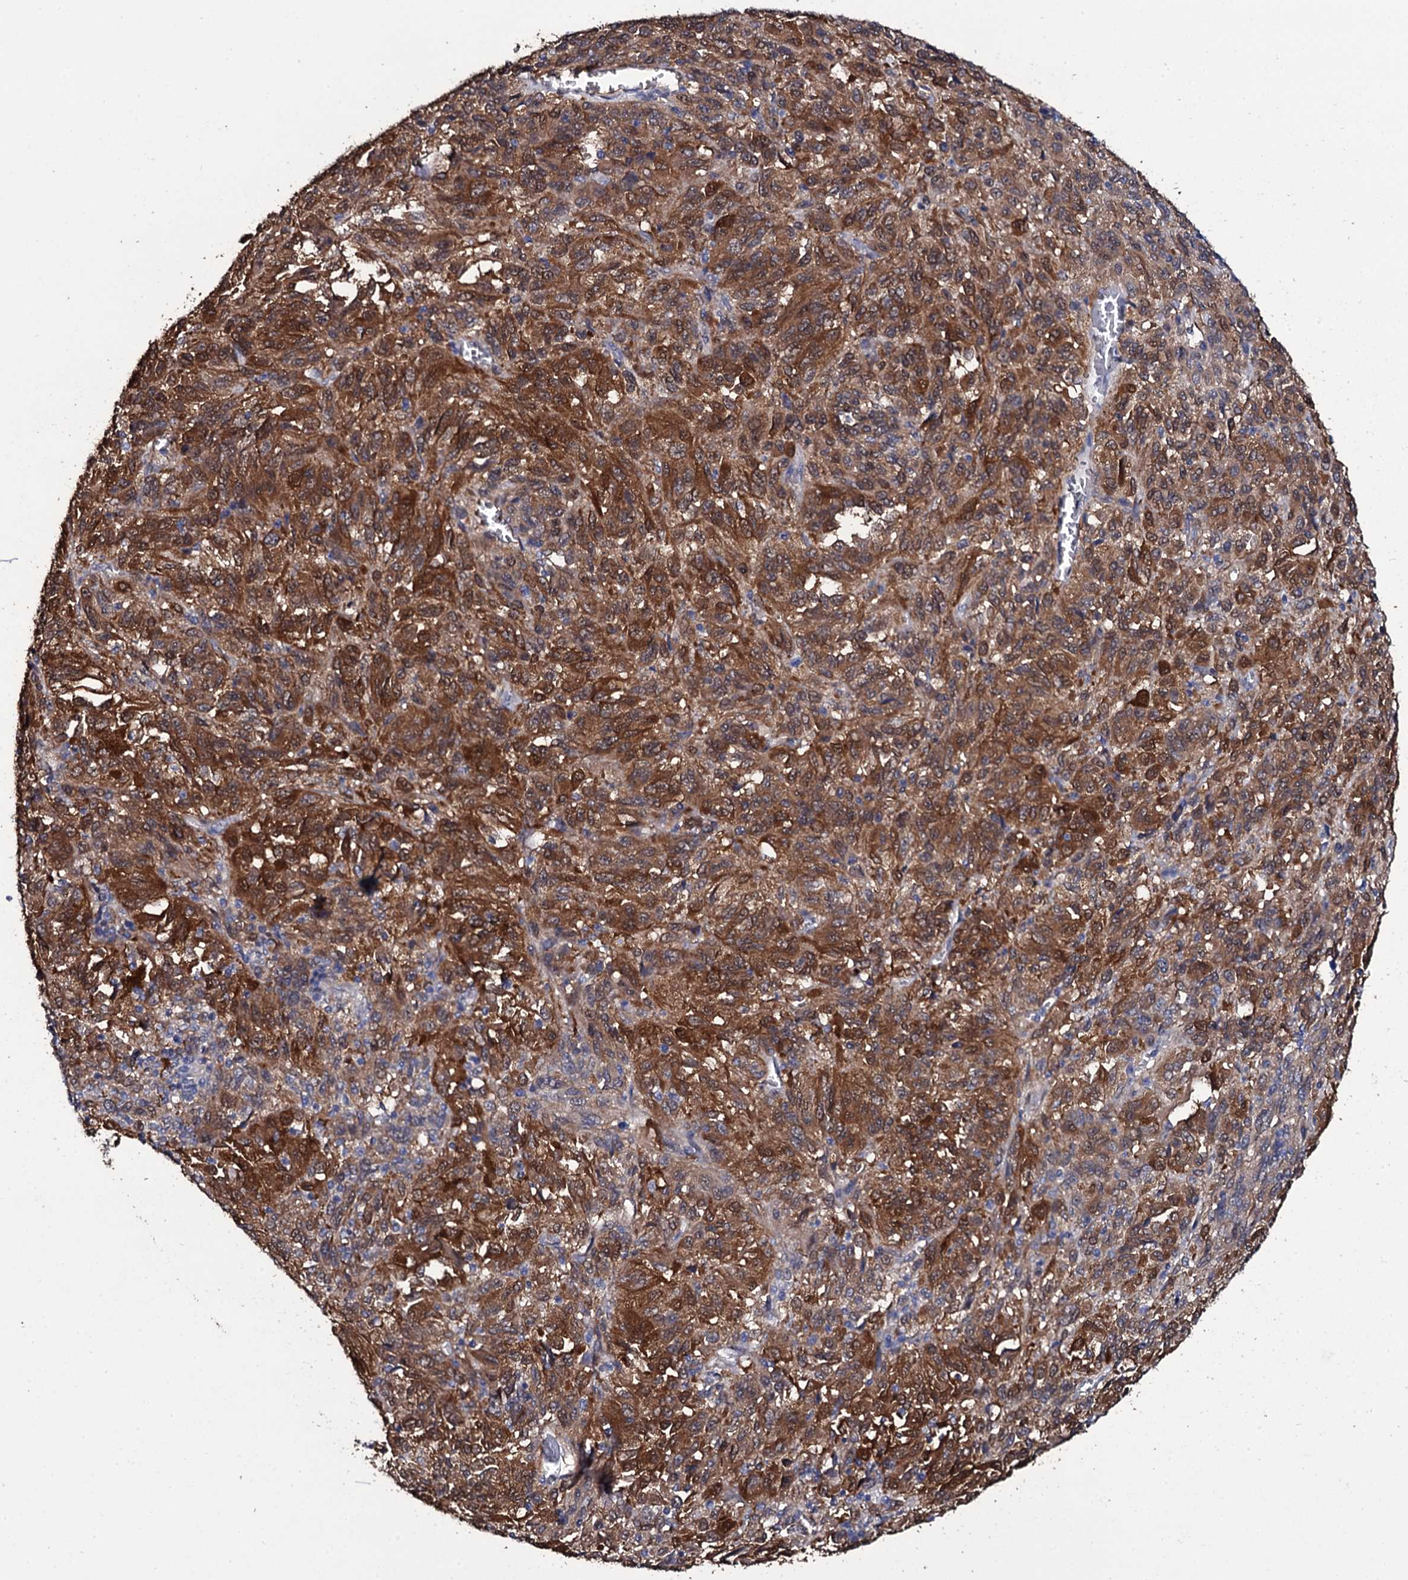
{"staining": {"intensity": "strong", "quantity": ">75%", "location": "cytoplasmic/membranous"}, "tissue": "melanoma", "cell_type": "Tumor cells", "image_type": "cancer", "snomed": [{"axis": "morphology", "description": "Malignant melanoma, Metastatic site"}, {"axis": "topography", "description": "Lung"}], "caption": "An image showing strong cytoplasmic/membranous positivity in approximately >75% of tumor cells in malignant melanoma (metastatic site), as visualized by brown immunohistochemical staining.", "gene": "CRYL1", "patient": {"sex": "male", "age": 64}}